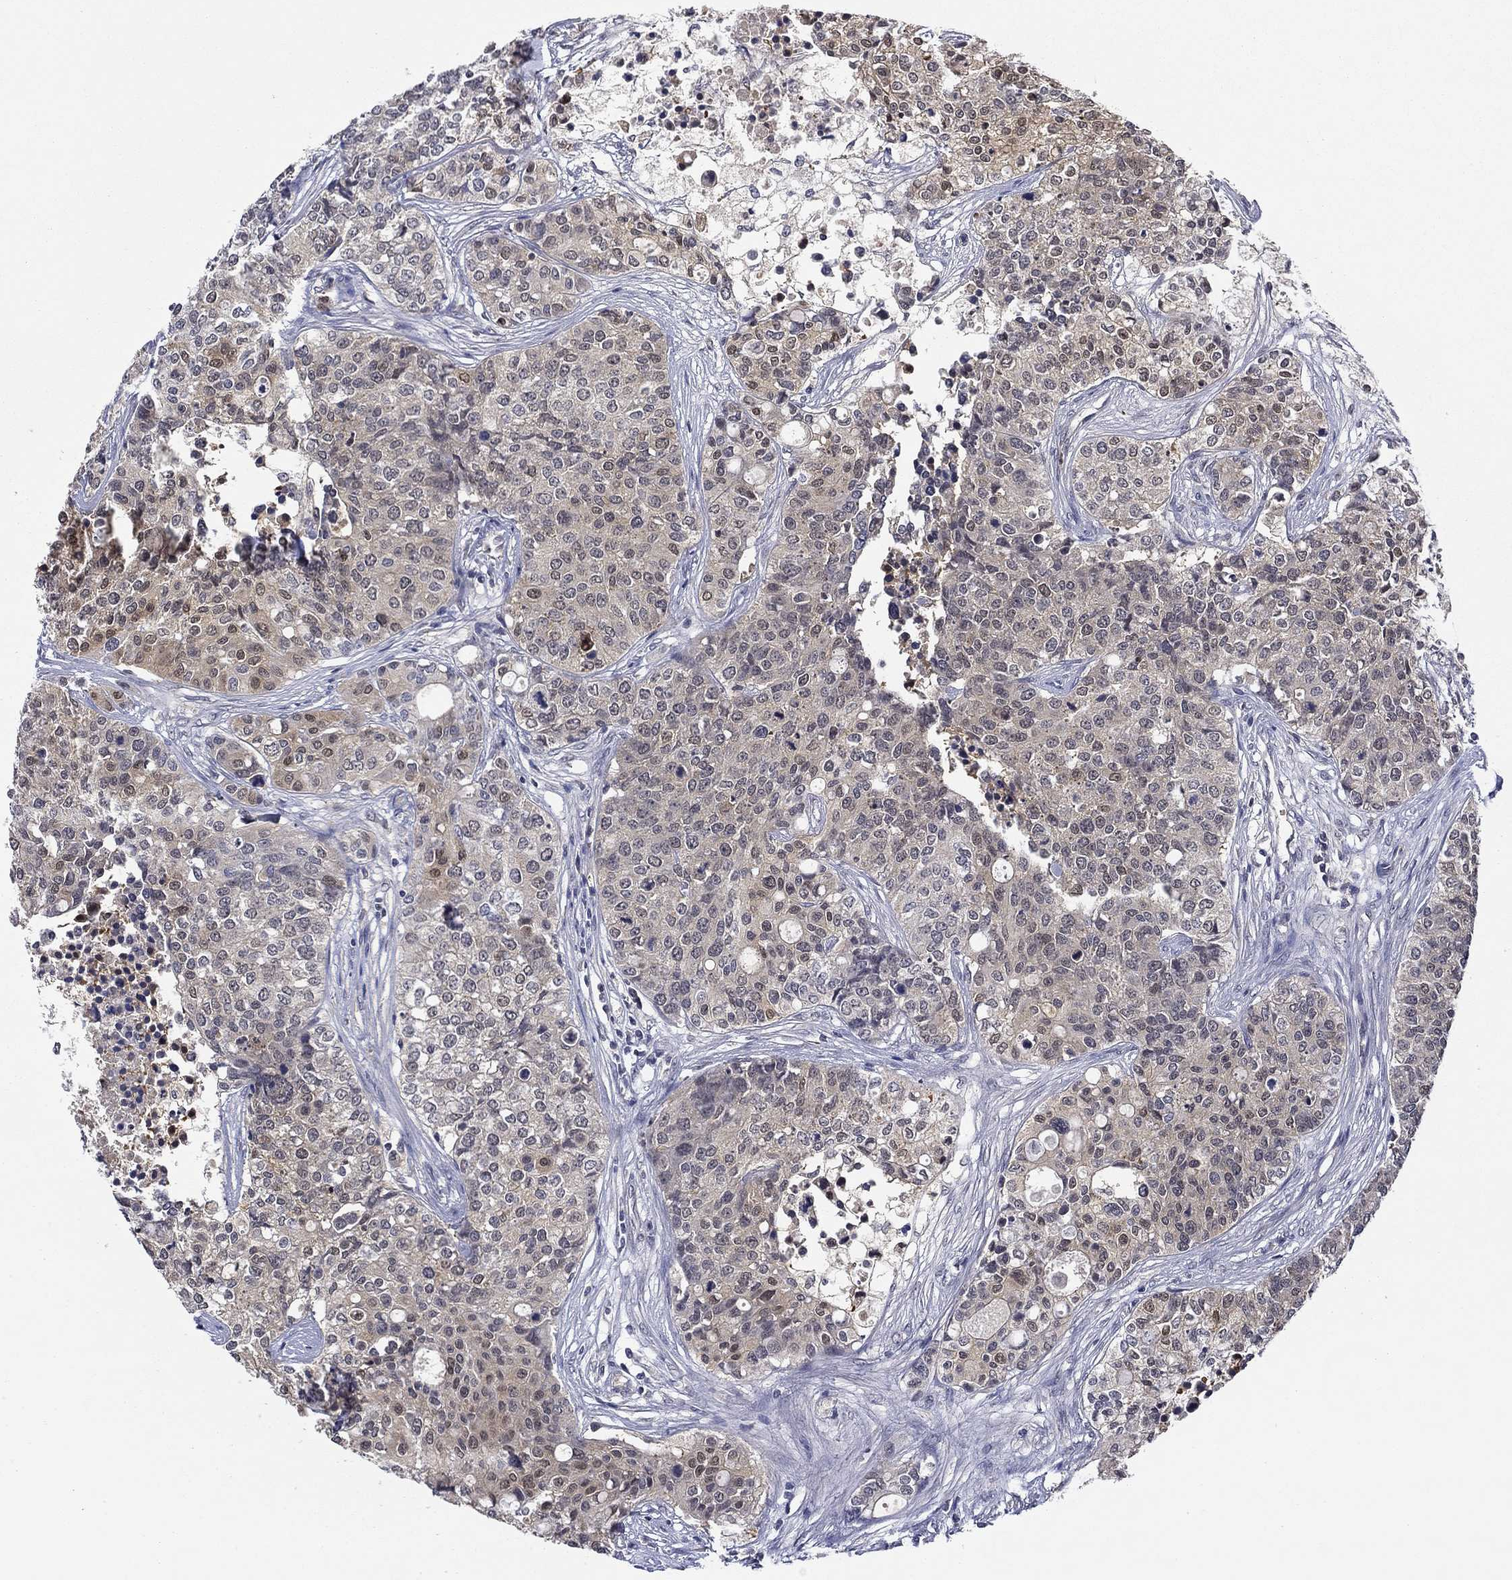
{"staining": {"intensity": "negative", "quantity": "none", "location": "none"}, "tissue": "carcinoid", "cell_type": "Tumor cells", "image_type": "cancer", "snomed": [{"axis": "morphology", "description": "Carcinoid, malignant, NOS"}, {"axis": "topography", "description": "Colon"}], "caption": "This image is of carcinoid (malignant) stained with immunohistochemistry (IHC) to label a protein in brown with the nuclei are counter-stained blue. There is no positivity in tumor cells.", "gene": "DDTL", "patient": {"sex": "male", "age": 81}}